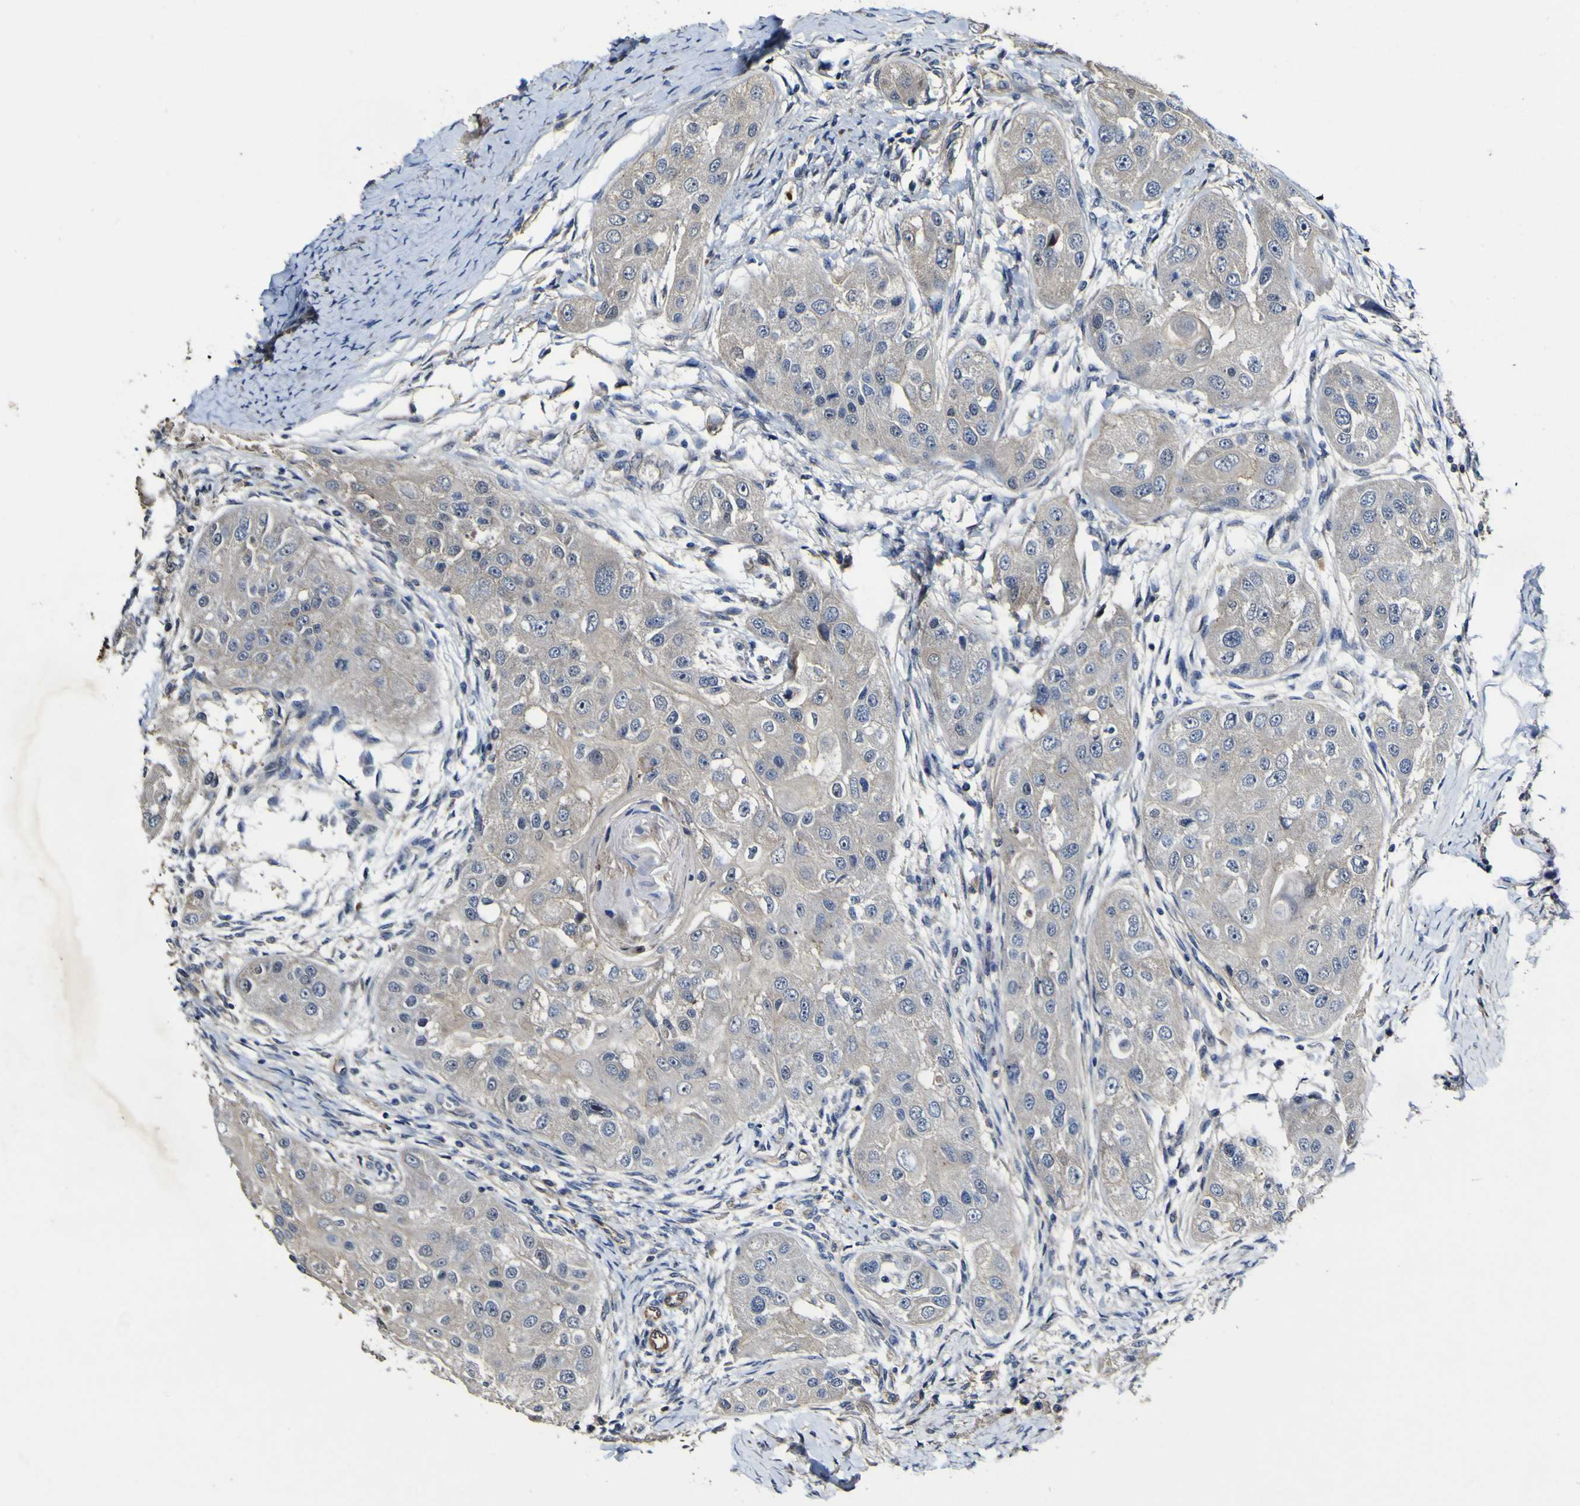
{"staining": {"intensity": "negative", "quantity": "none", "location": "none"}, "tissue": "head and neck cancer", "cell_type": "Tumor cells", "image_type": "cancer", "snomed": [{"axis": "morphology", "description": "Normal tissue, NOS"}, {"axis": "morphology", "description": "Squamous cell carcinoma, NOS"}, {"axis": "topography", "description": "Skeletal muscle"}, {"axis": "topography", "description": "Head-Neck"}], "caption": "Immunohistochemistry of head and neck squamous cell carcinoma displays no expression in tumor cells. (Stains: DAB immunohistochemistry (IHC) with hematoxylin counter stain, Microscopy: brightfield microscopy at high magnification).", "gene": "CCL2", "patient": {"sex": "male", "age": 51}}